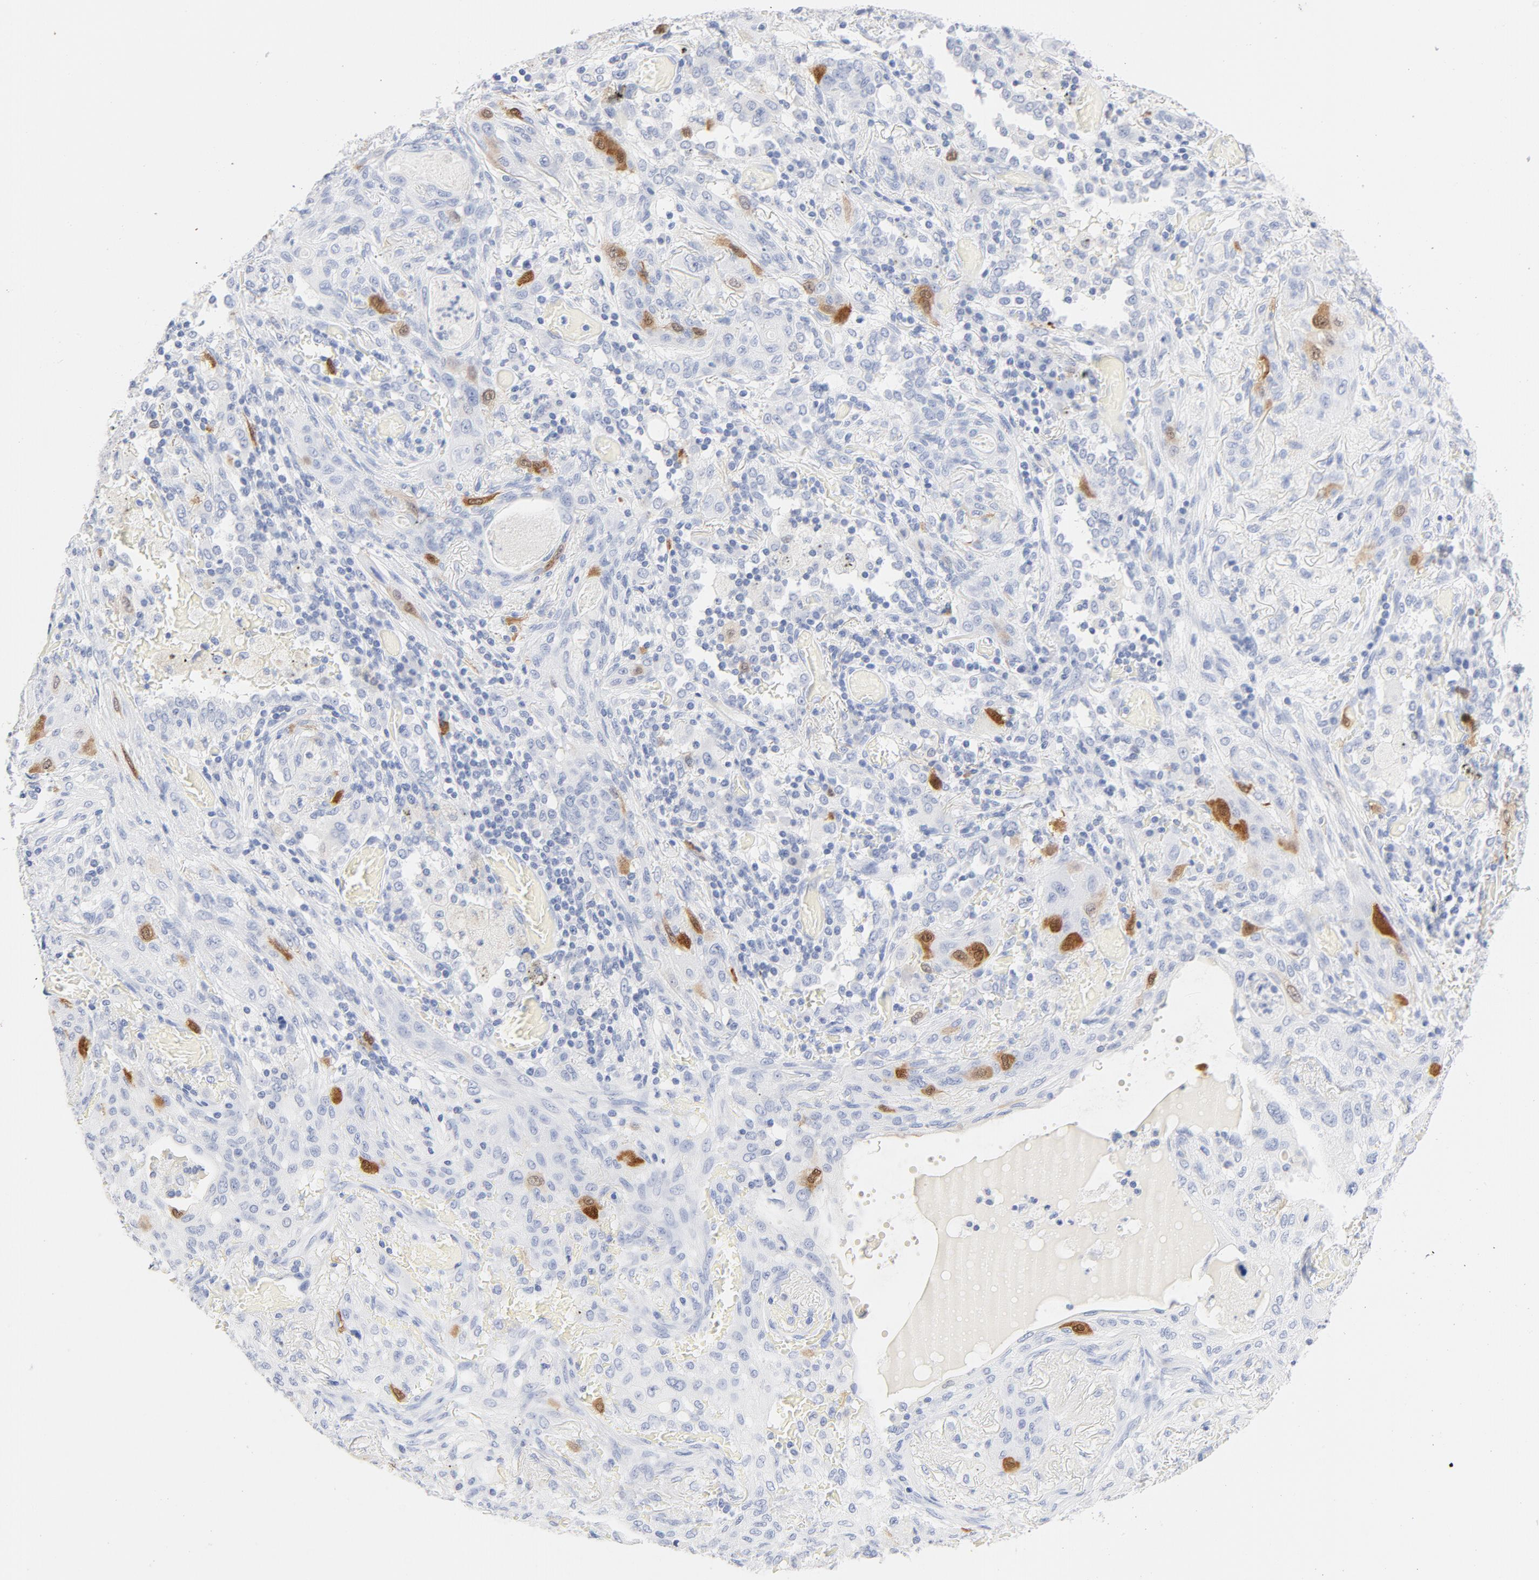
{"staining": {"intensity": "strong", "quantity": "<25%", "location": "cytoplasmic/membranous,nuclear"}, "tissue": "lung cancer", "cell_type": "Tumor cells", "image_type": "cancer", "snomed": [{"axis": "morphology", "description": "Squamous cell carcinoma, NOS"}, {"axis": "topography", "description": "Lung"}], "caption": "Protein analysis of lung squamous cell carcinoma tissue shows strong cytoplasmic/membranous and nuclear positivity in about <25% of tumor cells.", "gene": "CDC20", "patient": {"sex": "female", "age": 47}}